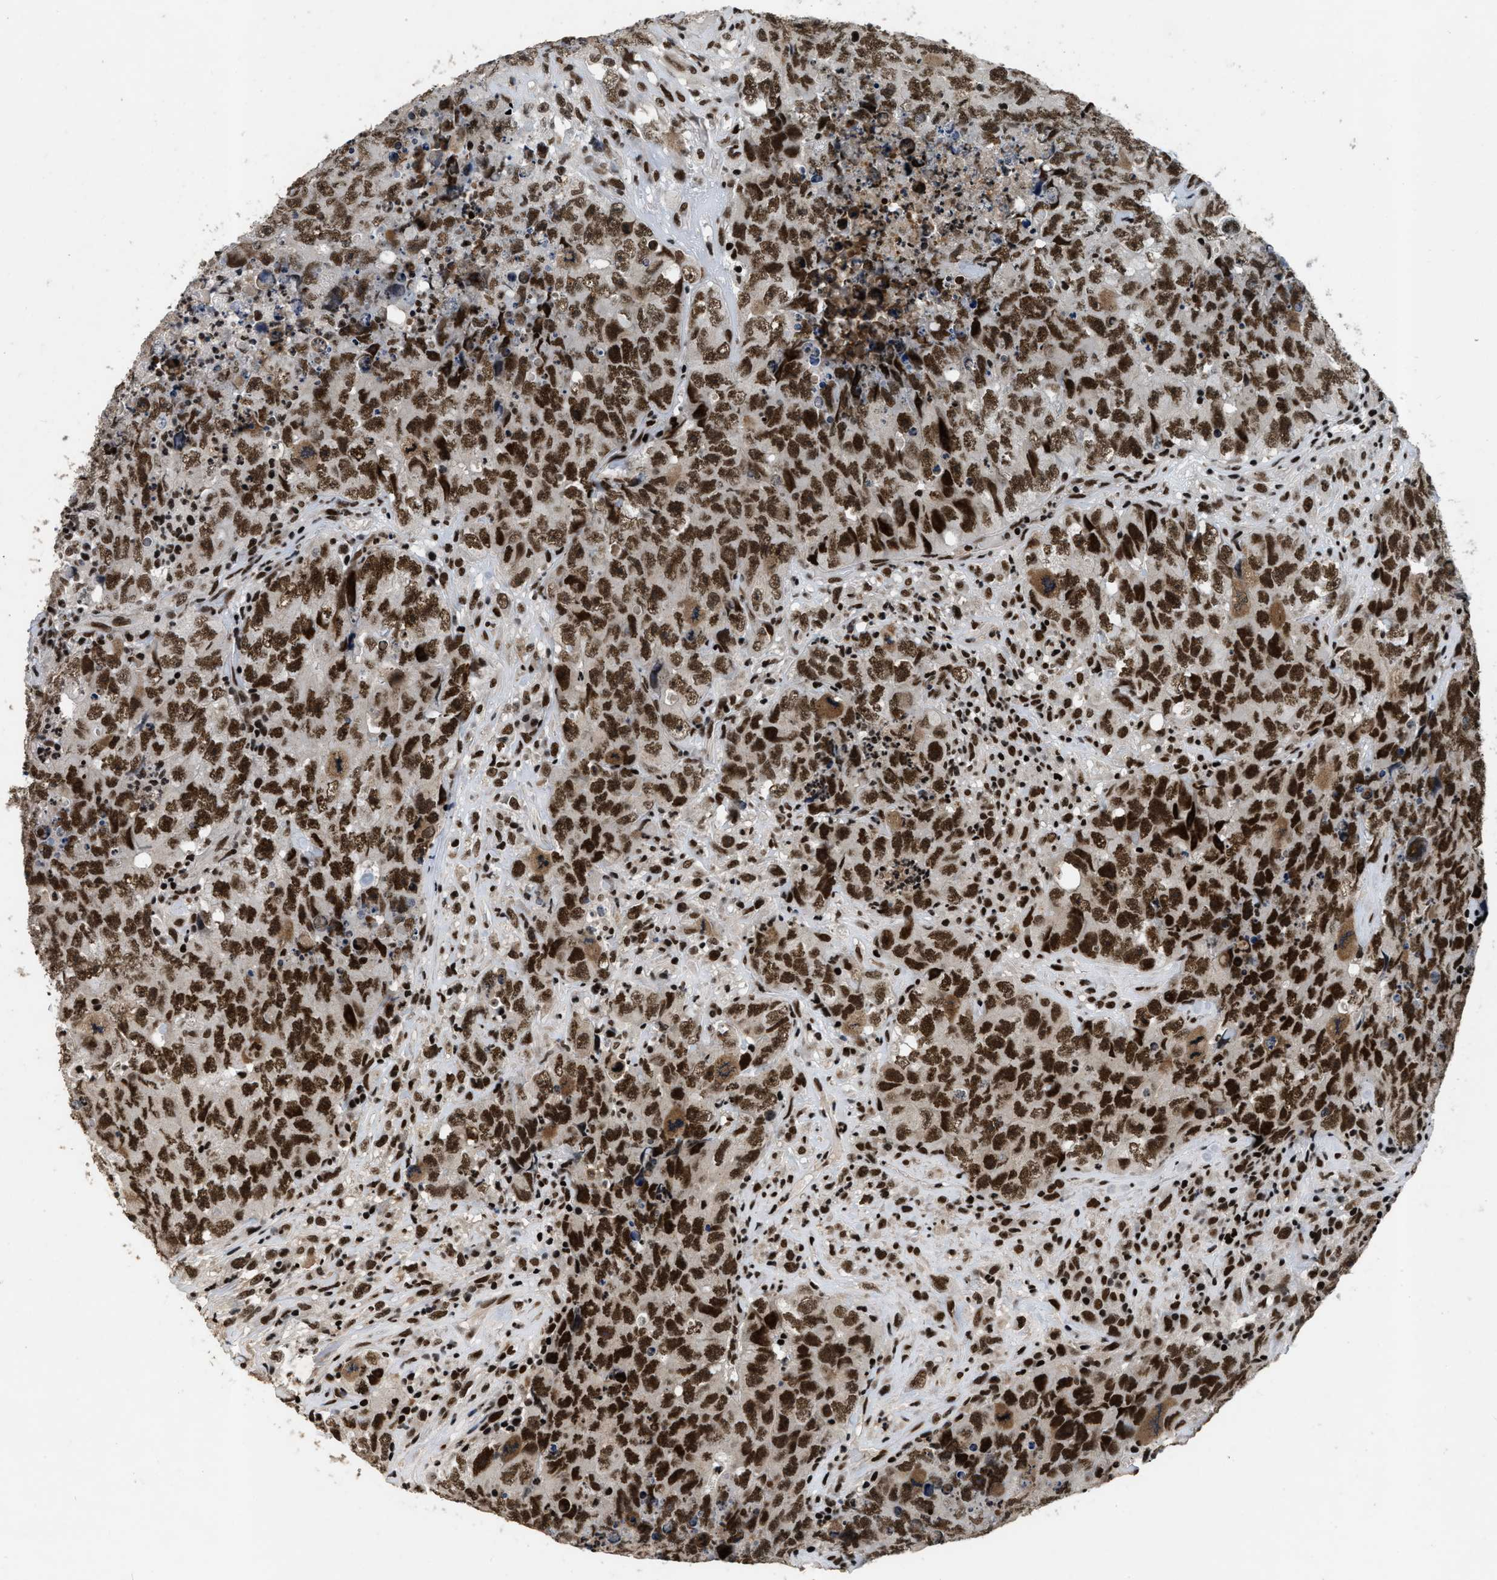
{"staining": {"intensity": "strong", "quantity": ">75%", "location": "nuclear"}, "tissue": "testis cancer", "cell_type": "Tumor cells", "image_type": "cancer", "snomed": [{"axis": "morphology", "description": "Carcinoma, Embryonal, NOS"}, {"axis": "topography", "description": "Testis"}], "caption": "Immunohistochemistry staining of testis cancer (embryonal carcinoma), which displays high levels of strong nuclear staining in approximately >75% of tumor cells indicating strong nuclear protein staining. The staining was performed using DAB (3,3'-diaminobenzidine) (brown) for protein detection and nuclei were counterstained in hematoxylin (blue).", "gene": "SMARCB1", "patient": {"sex": "male", "age": 32}}